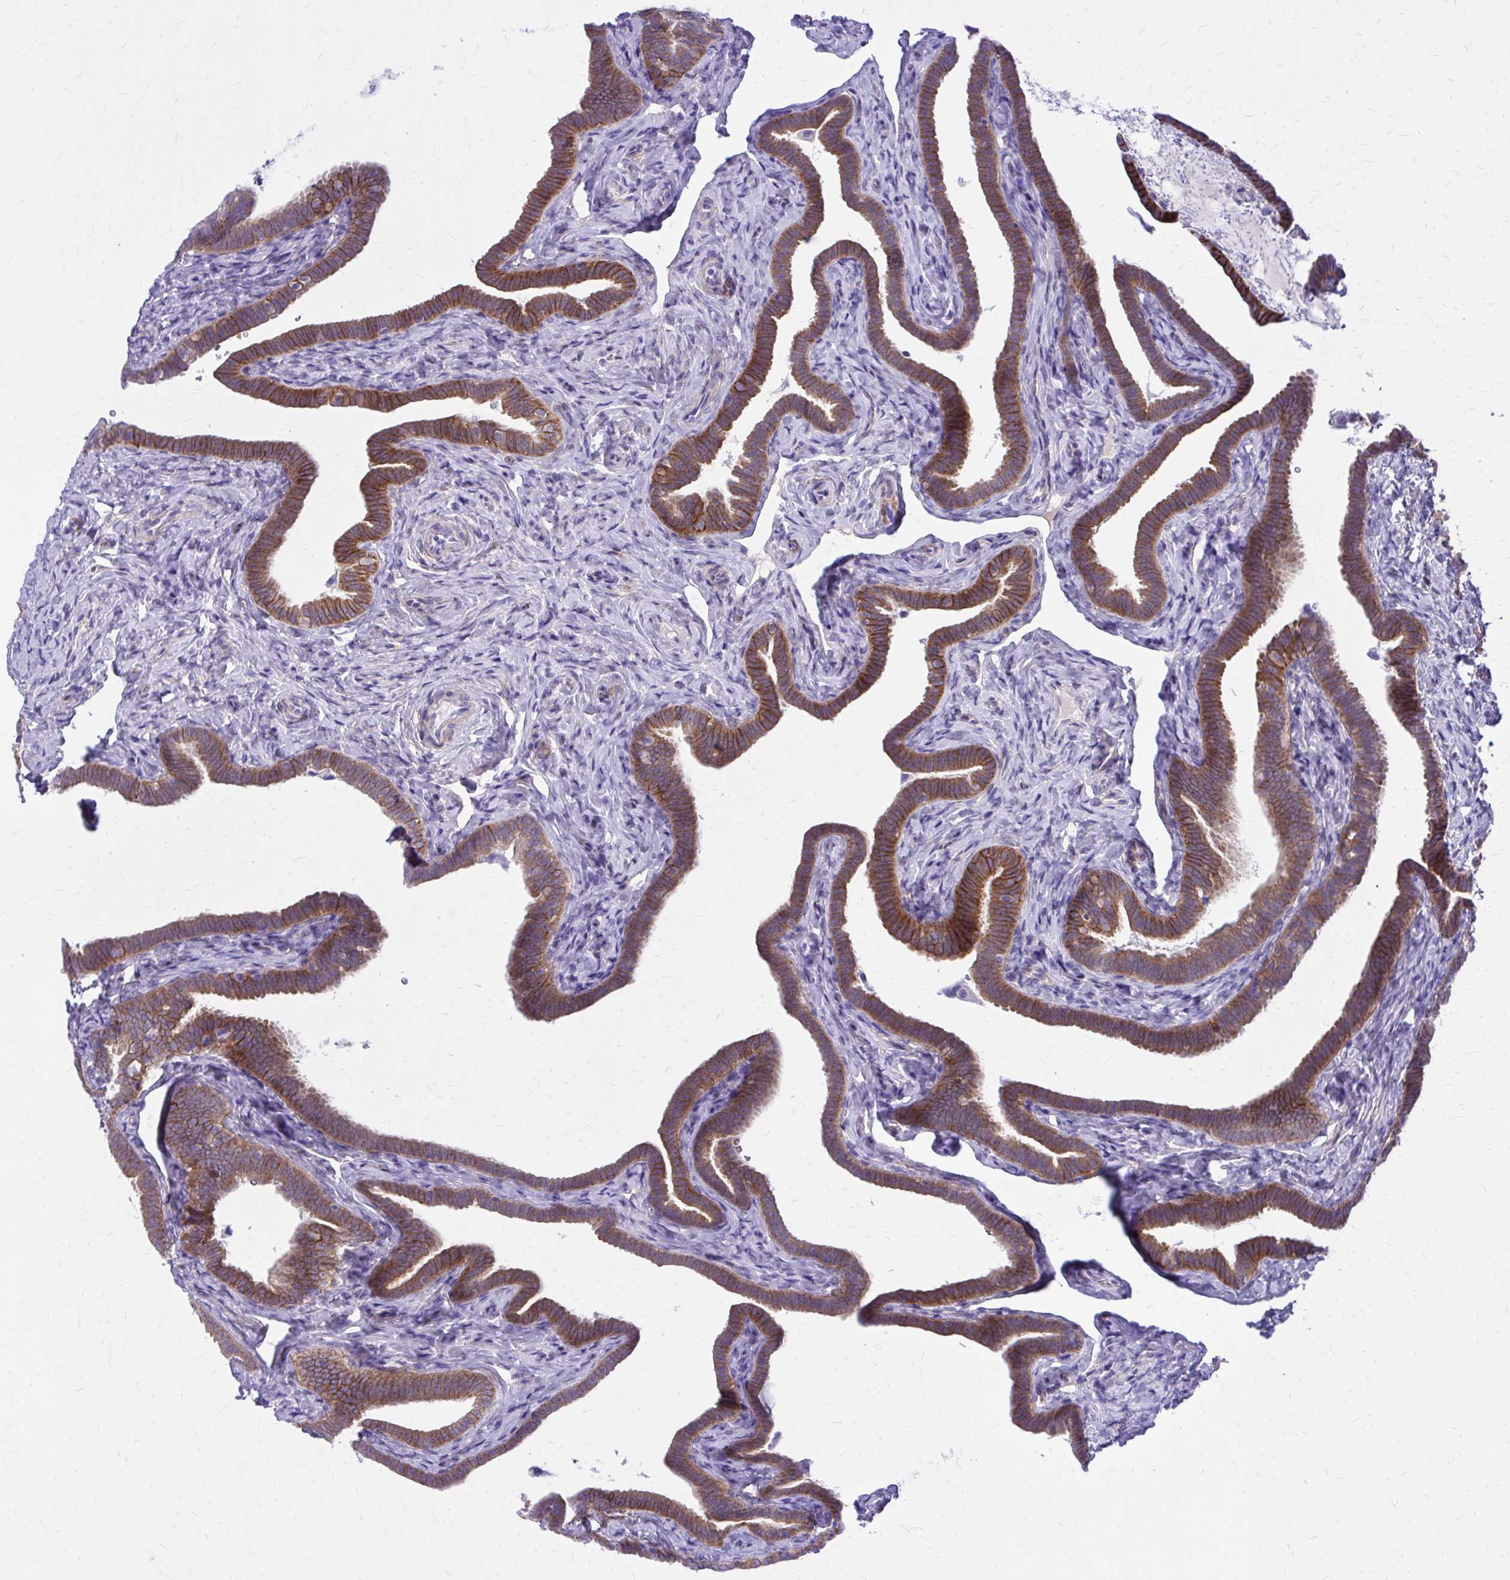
{"staining": {"intensity": "strong", "quantity": ">75%", "location": "cytoplasmic/membranous"}, "tissue": "fallopian tube", "cell_type": "Glandular cells", "image_type": "normal", "snomed": [{"axis": "morphology", "description": "Normal tissue, NOS"}, {"axis": "topography", "description": "Fallopian tube"}], "caption": "Approximately >75% of glandular cells in benign fallopian tube show strong cytoplasmic/membranous protein positivity as visualized by brown immunohistochemical staining.", "gene": "EPB41L1", "patient": {"sex": "female", "age": 69}}